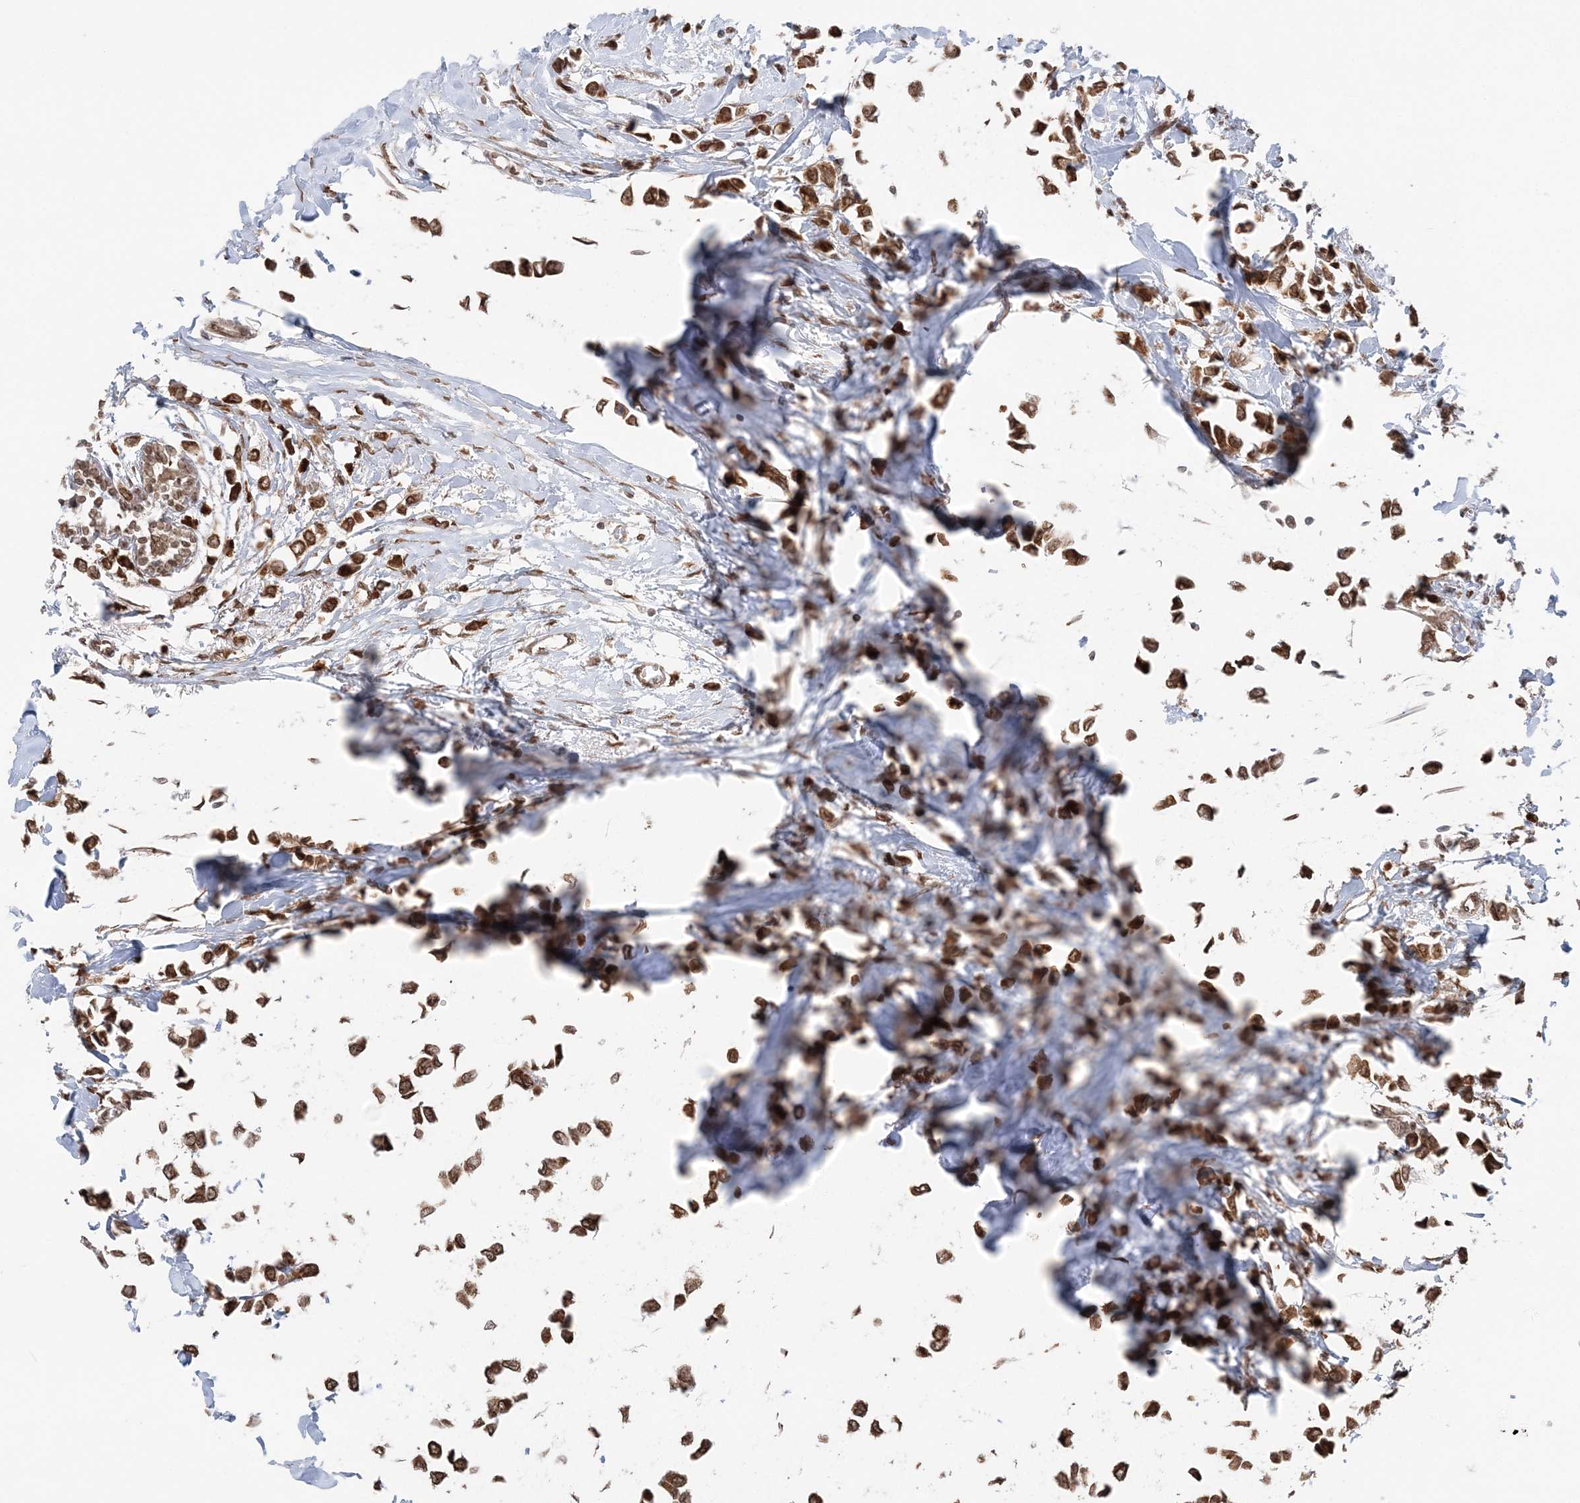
{"staining": {"intensity": "strong", "quantity": ">75%", "location": "cytoplasmic/membranous"}, "tissue": "breast cancer", "cell_type": "Tumor cells", "image_type": "cancer", "snomed": [{"axis": "morphology", "description": "Lobular carcinoma"}, {"axis": "topography", "description": "Breast"}], "caption": "Breast cancer (lobular carcinoma) stained for a protein (brown) displays strong cytoplasmic/membranous positive staining in about >75% of tumor cells.", "gene": "TMED10", "patient": {"sex": "female", "age": 51}}